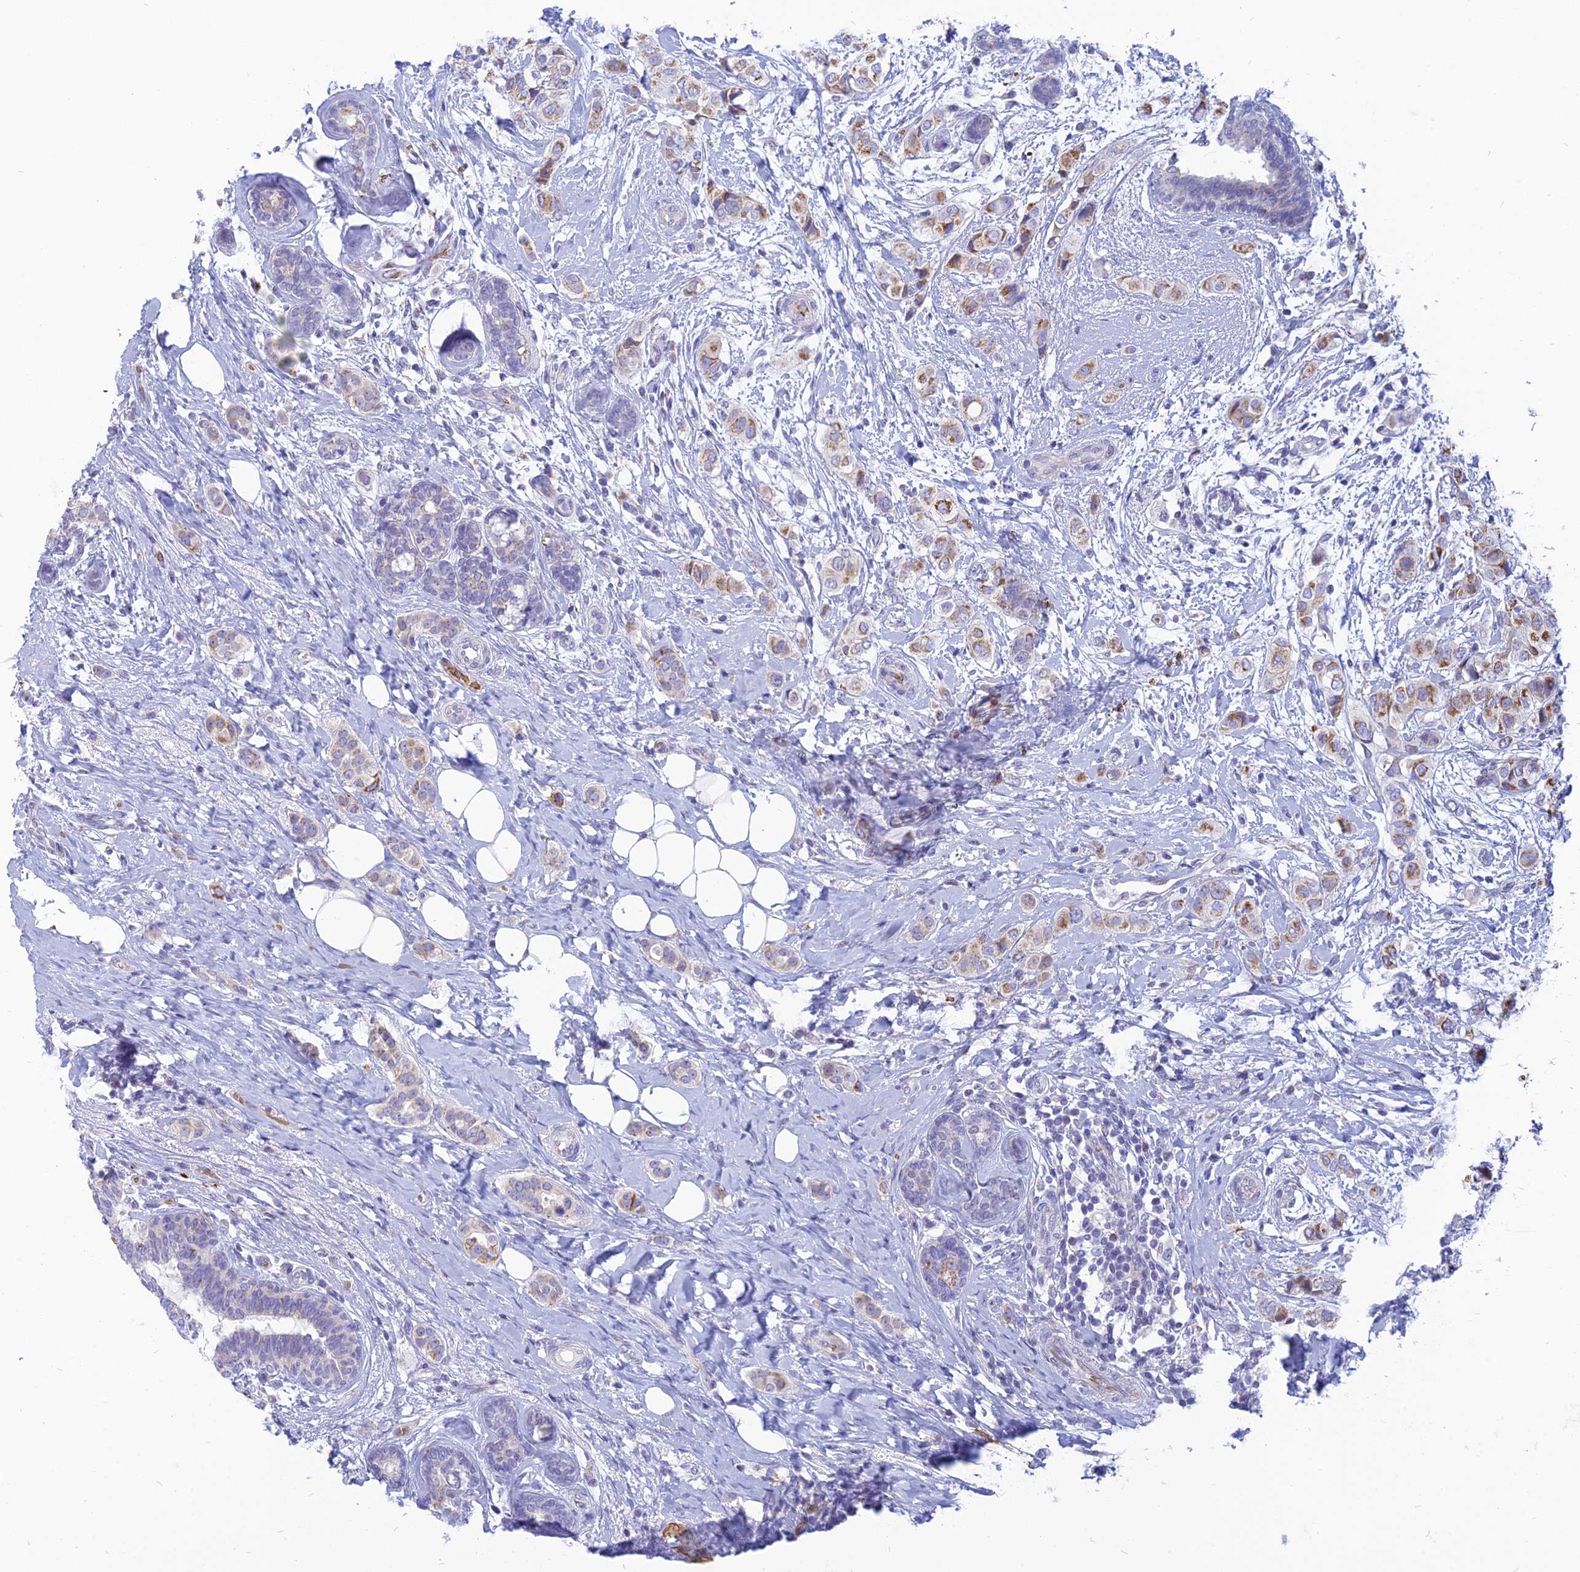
{"staining": {"intensity": "moderate", "quantity": "25%-75%", "location": "cytoplasmic/membranous"}, "tissue": "breast cancer", "cell_type": "Tumor cells", "image_type": "cancer", "snomed": [{"axis": "morphology", "description": "Lobular carcinoma"}, {"axis": "topography", "description": "Breast"}], "caption": "Protein staining shows moderate cytoplasmic/membranous expression in approximately 25%-75% of tumor cells in breast lobular carcinoma. Using DAB (3,3'-diaminobenzidine) (brown) and hematoxylin (blue) stains, captured at high magnification using brightfield microscopy.", "gene": "HHAT", "patient": {"sex": "female", "age": 51}}